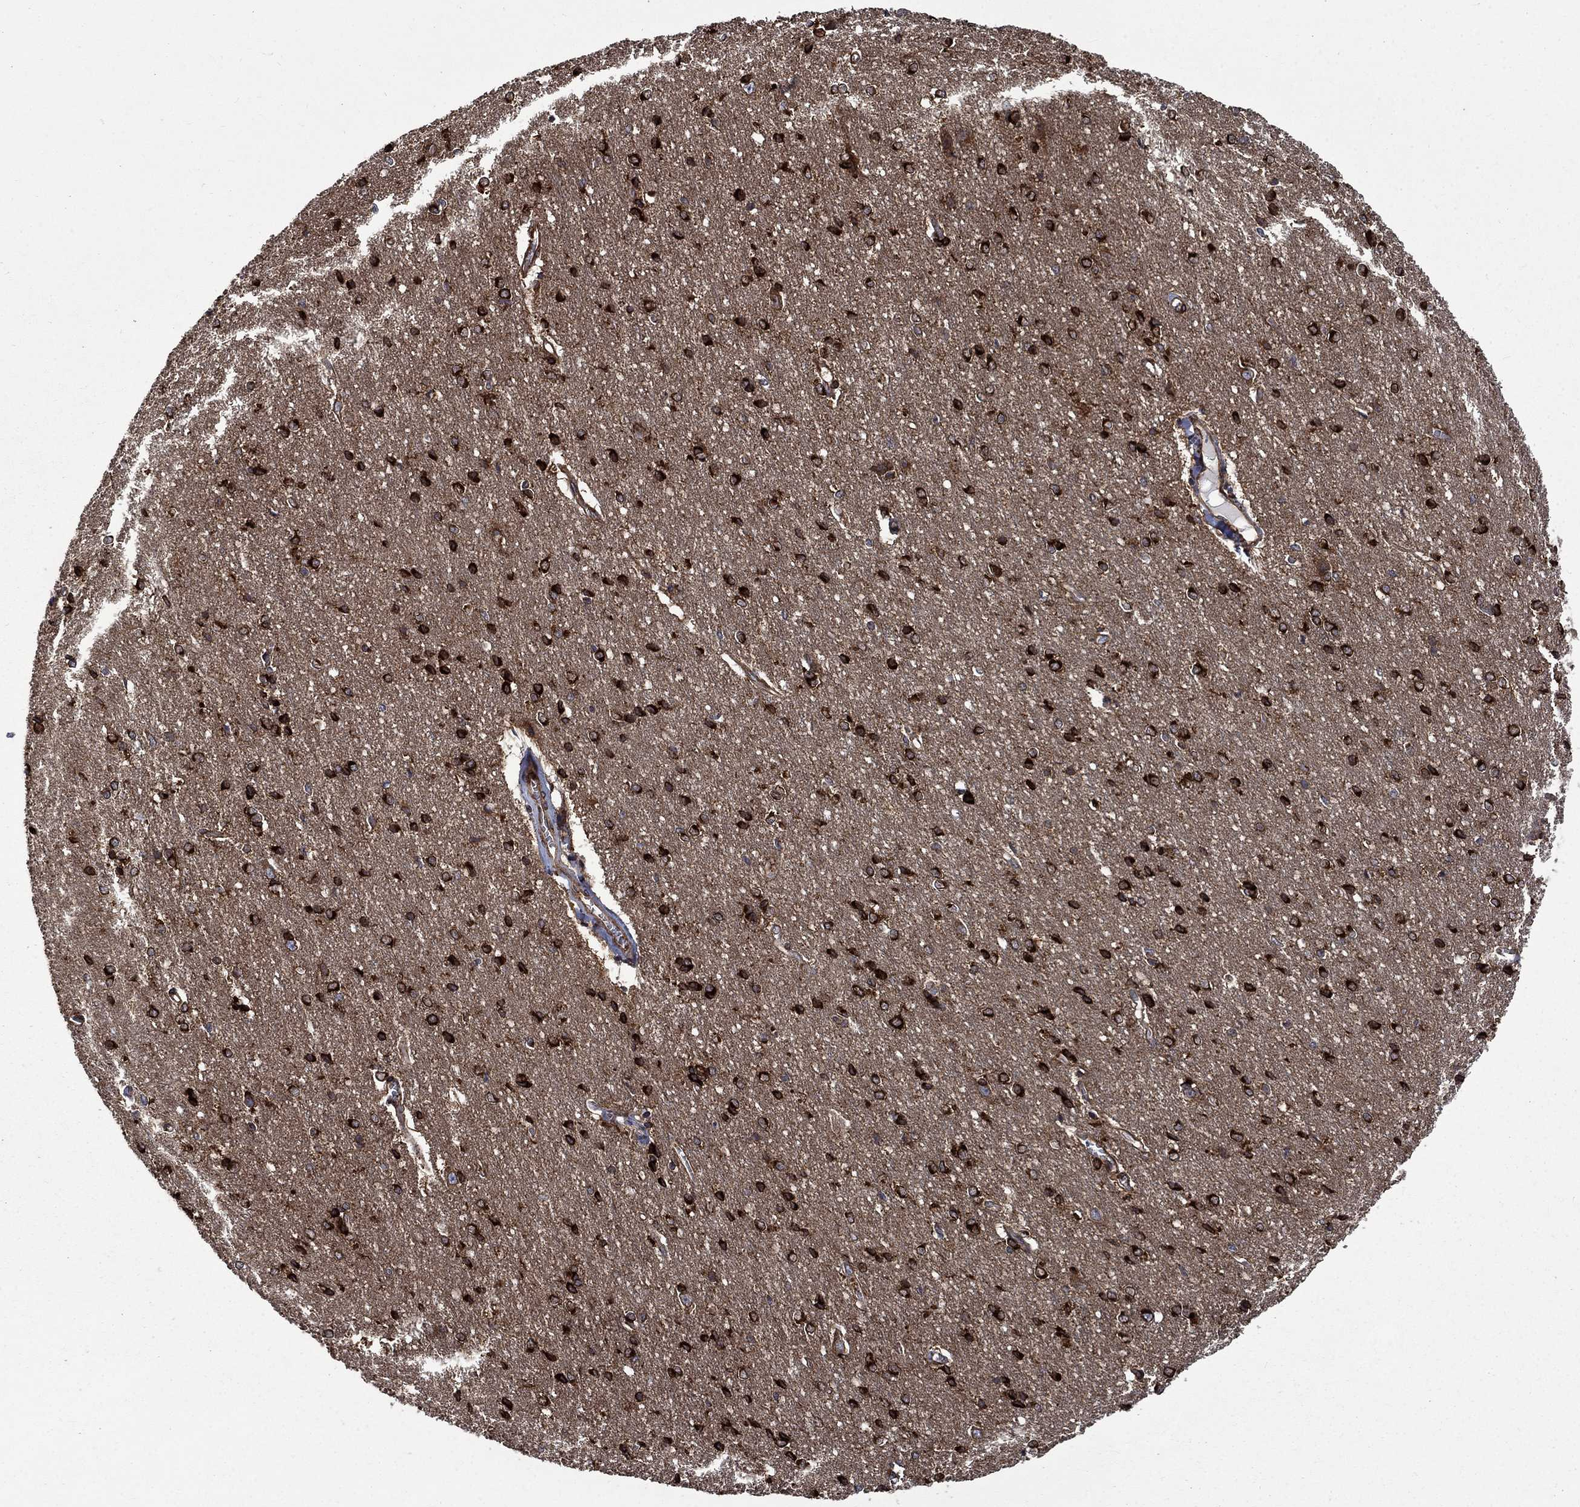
{"staining": {"intensity": "moderate", "quantity": "25%-75%", "location": "cytoplasmic/membranous"}, "tissue": "cerebral cortex", "cell_type": "Endothelial cells", "image_type": "normal", "snomed": [{"axis": "morphology", "description": "Normal tissue, NOS"}, {"axis": "topography", "description": "Cerebral cortex"}], "caption": "Approximately 25%-75% of endothelial cells in unremarkable human cerebral cortex reveal moderate cytoplasmic/membranous protein positivity as visualized by brown immunohistochemical staining.", "gene": "CUTC", "patient": {"sex": "male", "age": 37}}